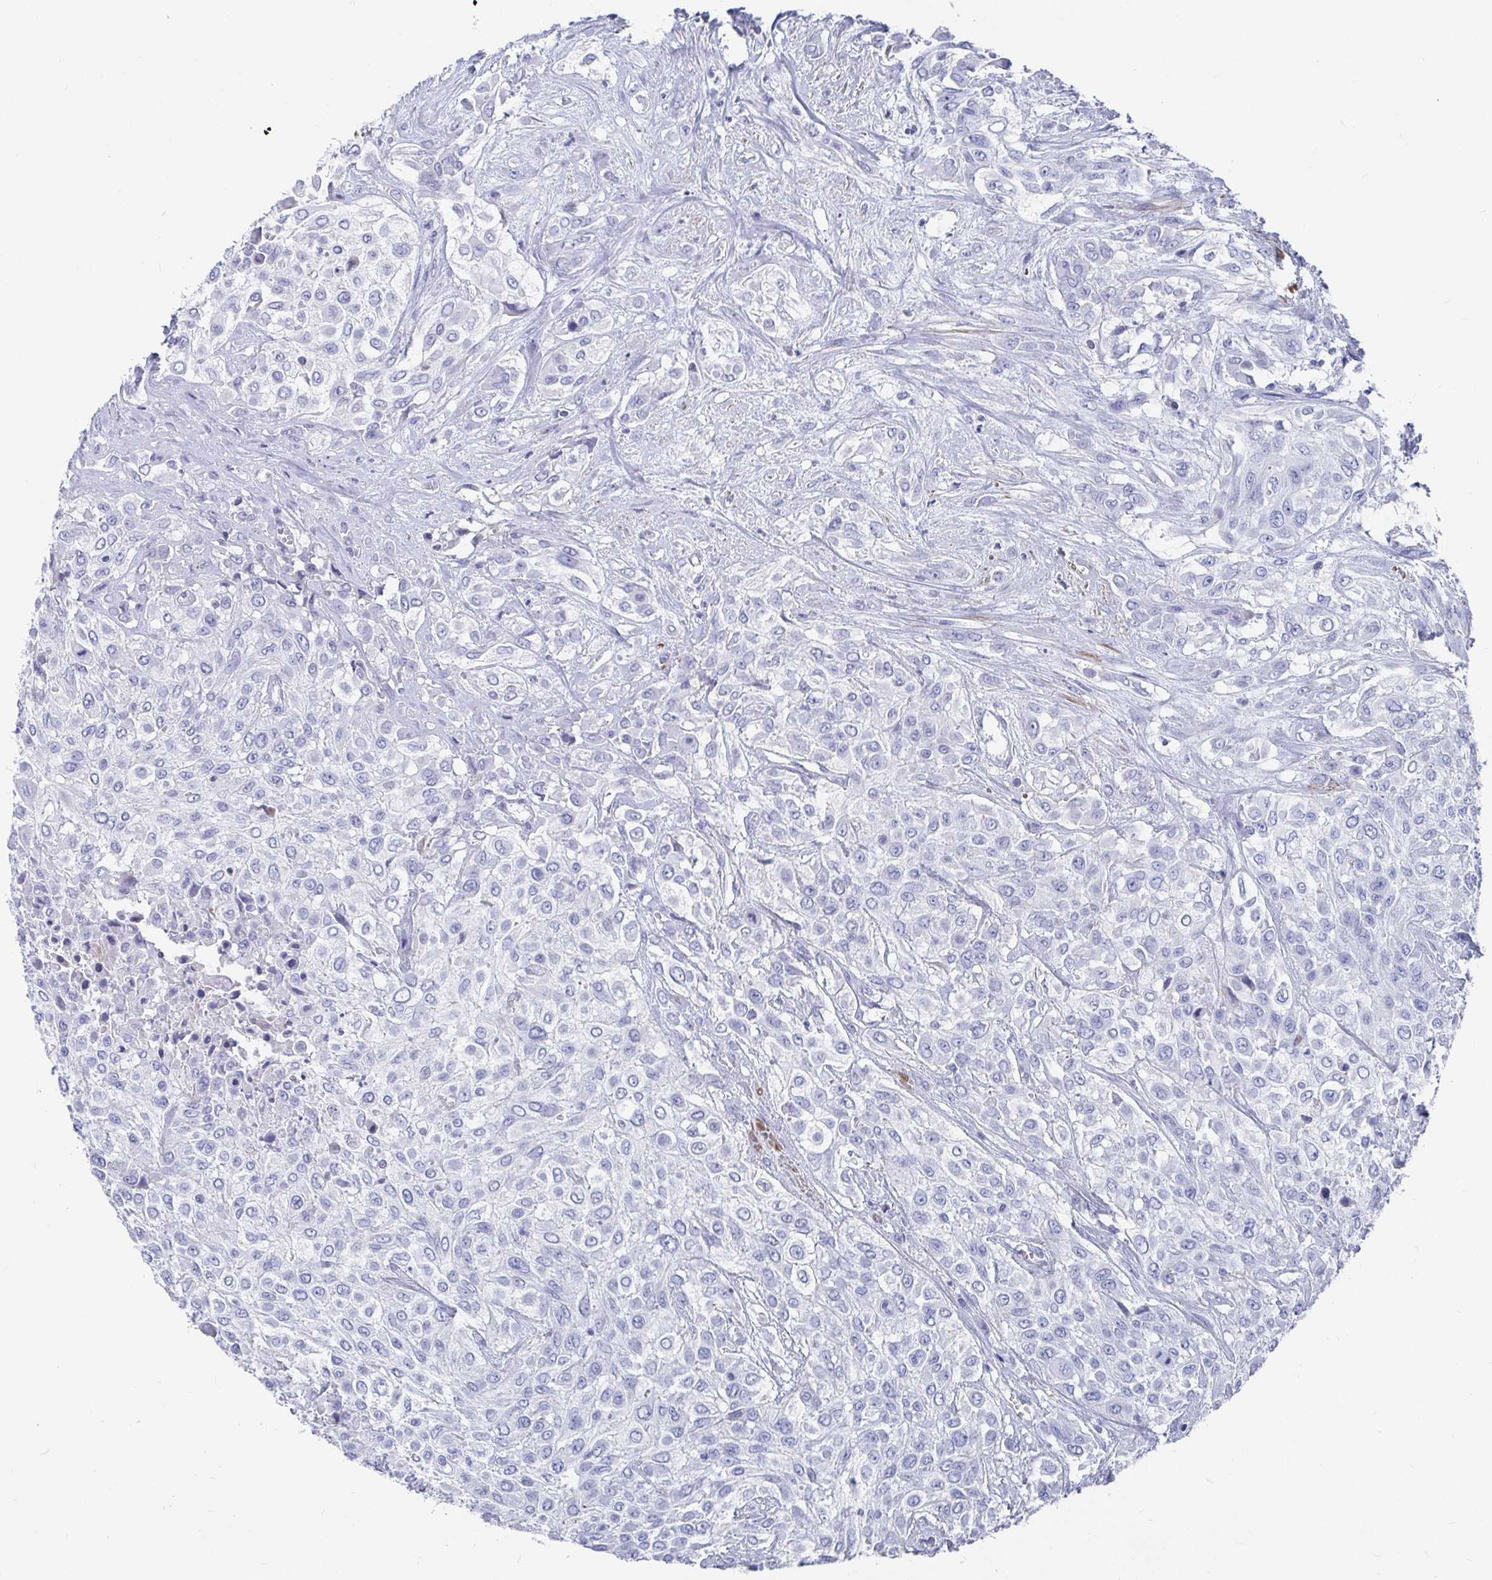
{"staining": {"intensity": "negative", "quantity": "none", "location": "none"}, "tissue": "urothelial cancer", "cell_type": "Tumor cells", "image_type": "cancer", "snomed": [{"axis": "morphology", "description": "Urothelial carcinoma, High grade"}, {"axis": "topography", "description": "Urinary bladder"}], "caption": "High power microscopy histopathology image of an IHC photomicrograph of high-grade urothelial carcinoma, revealing no significant staining in tumor cells.", "gene": "ZFP82", "patient": {"sex": "male", "age": 57}}